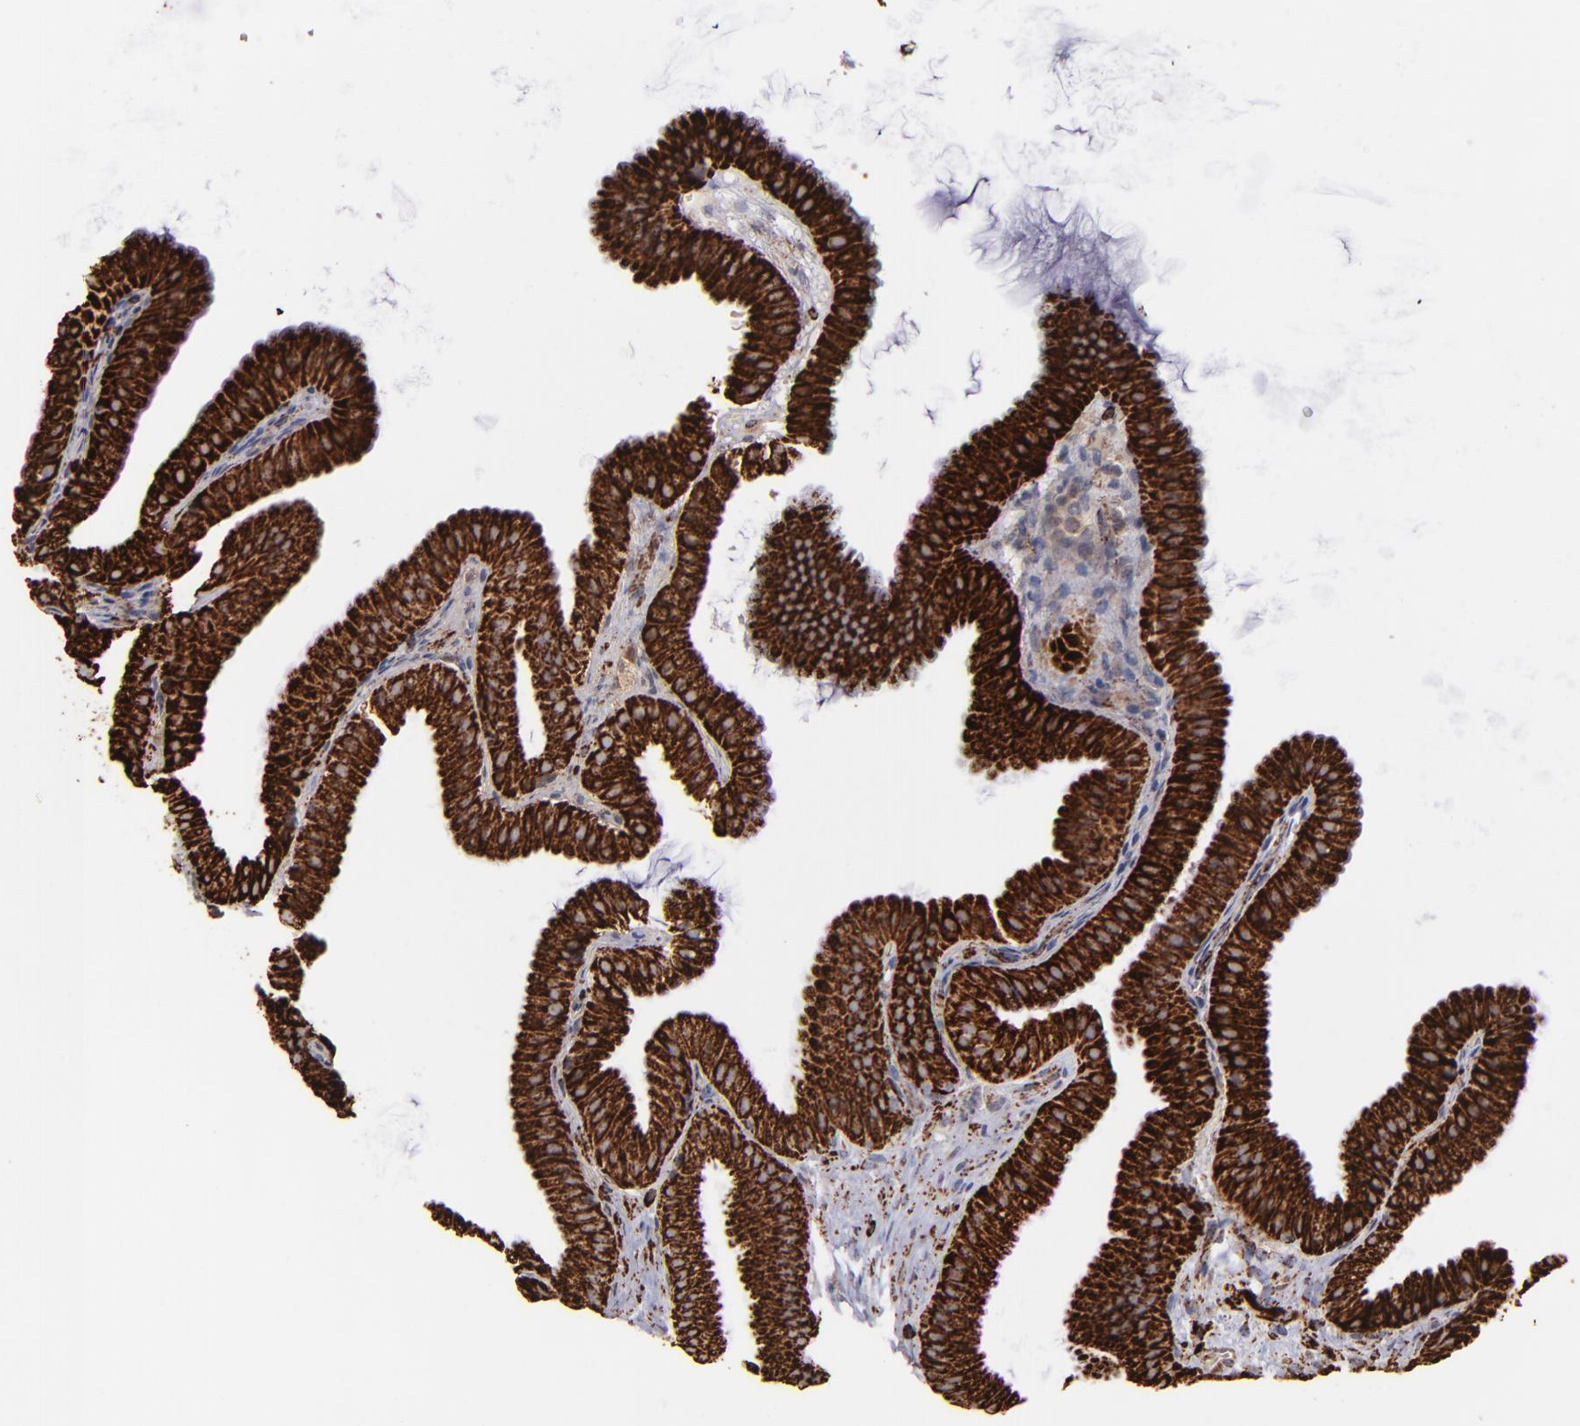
{"staining": {"intensity": "strong", "quantity": ">75%", "location": "cytoplasmic/membranous"}, "tissue": "gallbladder", "cell_type": "Glandular cells", "image_type": "normal", "snomed": [{"axis": "morphology", "description": "Normal tissue, NOS"}, {"axis": "topography", "description": "Gallbladder"}], "caption": "The photomicrograph shows staining of benign gallbladder, revealing strong cytoplasmic/membranous protein positivity (brown color) within glandular cells.", "gene": "MAOB", "patient": {"sex": "female", "age": 63}}